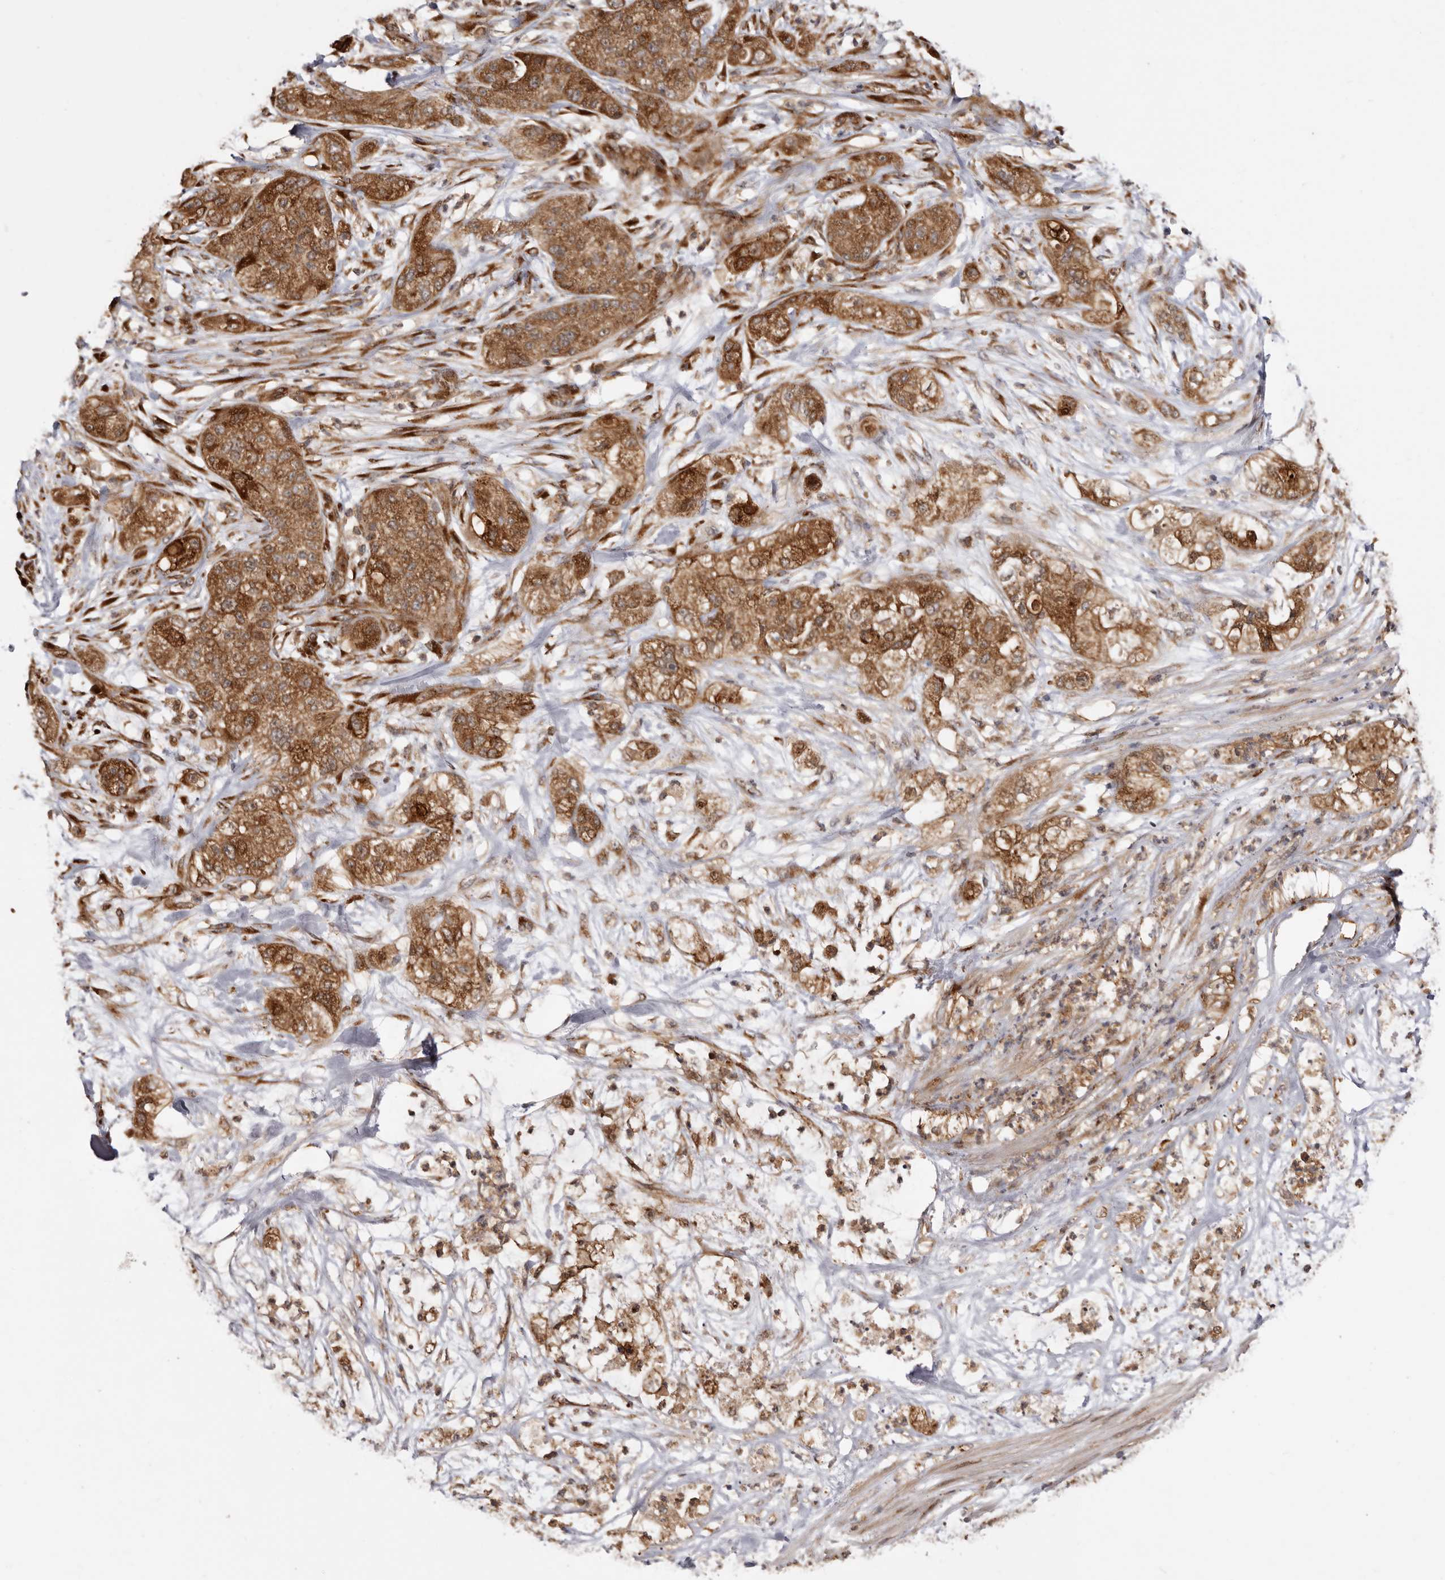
{"staining": {"intensity": "strong", "quantity": ">75%", "location": "cytoplasmic/membranous"}, "tissue": "pancreatic cancer", "cell_type": "Tumor cells", "image_type": "cancer", "snomed": [{"axis": "morphology", "description": "Adenocarcinoma, NOS"}, {"axis": "topography", "description": "Pancreas"}], "caption": "This image displays pancreatic adenocarcinoma stained with IHC to label a protein in brown. The cytoplasmic/membranous of tumor cells show strong positivity for the protein. Nuclei are counter-stained blue.", "gene": "GPR27", "patient": {"sex": "female", "age": 78}}